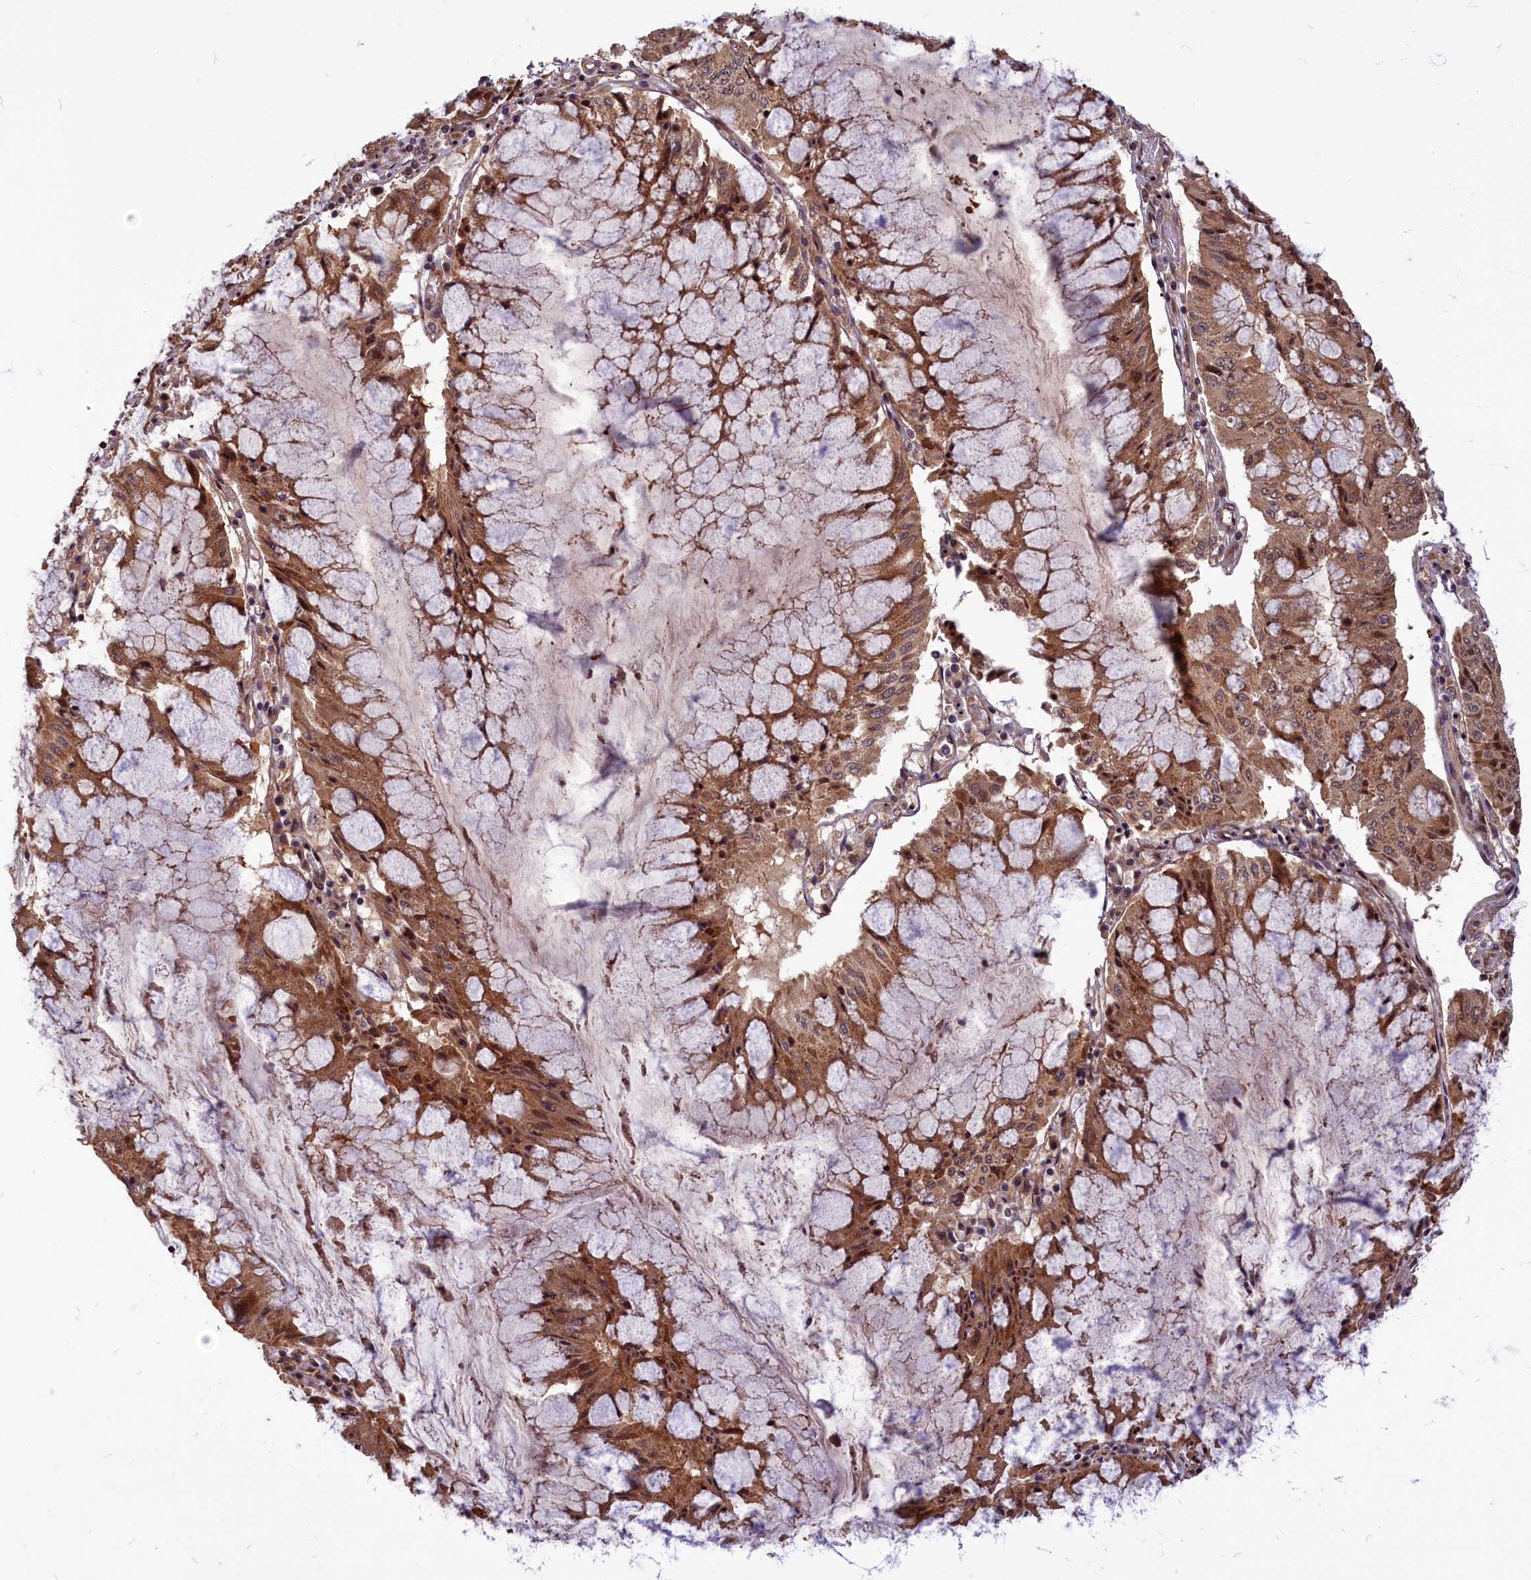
{"staining": {"intensity": "moderate", "quantity": ">75%", "location": "cytoplasmic/membranous"}, "tissue": "pancreatic cancer", "cell_type": "Tumor cells", "image_type": "cancer", "snomed": [{"axis": "morphology", "description": "Adenocarcinoma, NOS"}, {"axis": "topography", "description": "Pancreas"}], "caption": "Pancreatic cancer (adenocarcinoma) was stained to show a protein in brown. There is medium levels of moderate cytoplasmic/membranous staining in about >75% of tumor cells.", "gene": "MYCBP", "patient": {"sex": "female", "age": 50}}